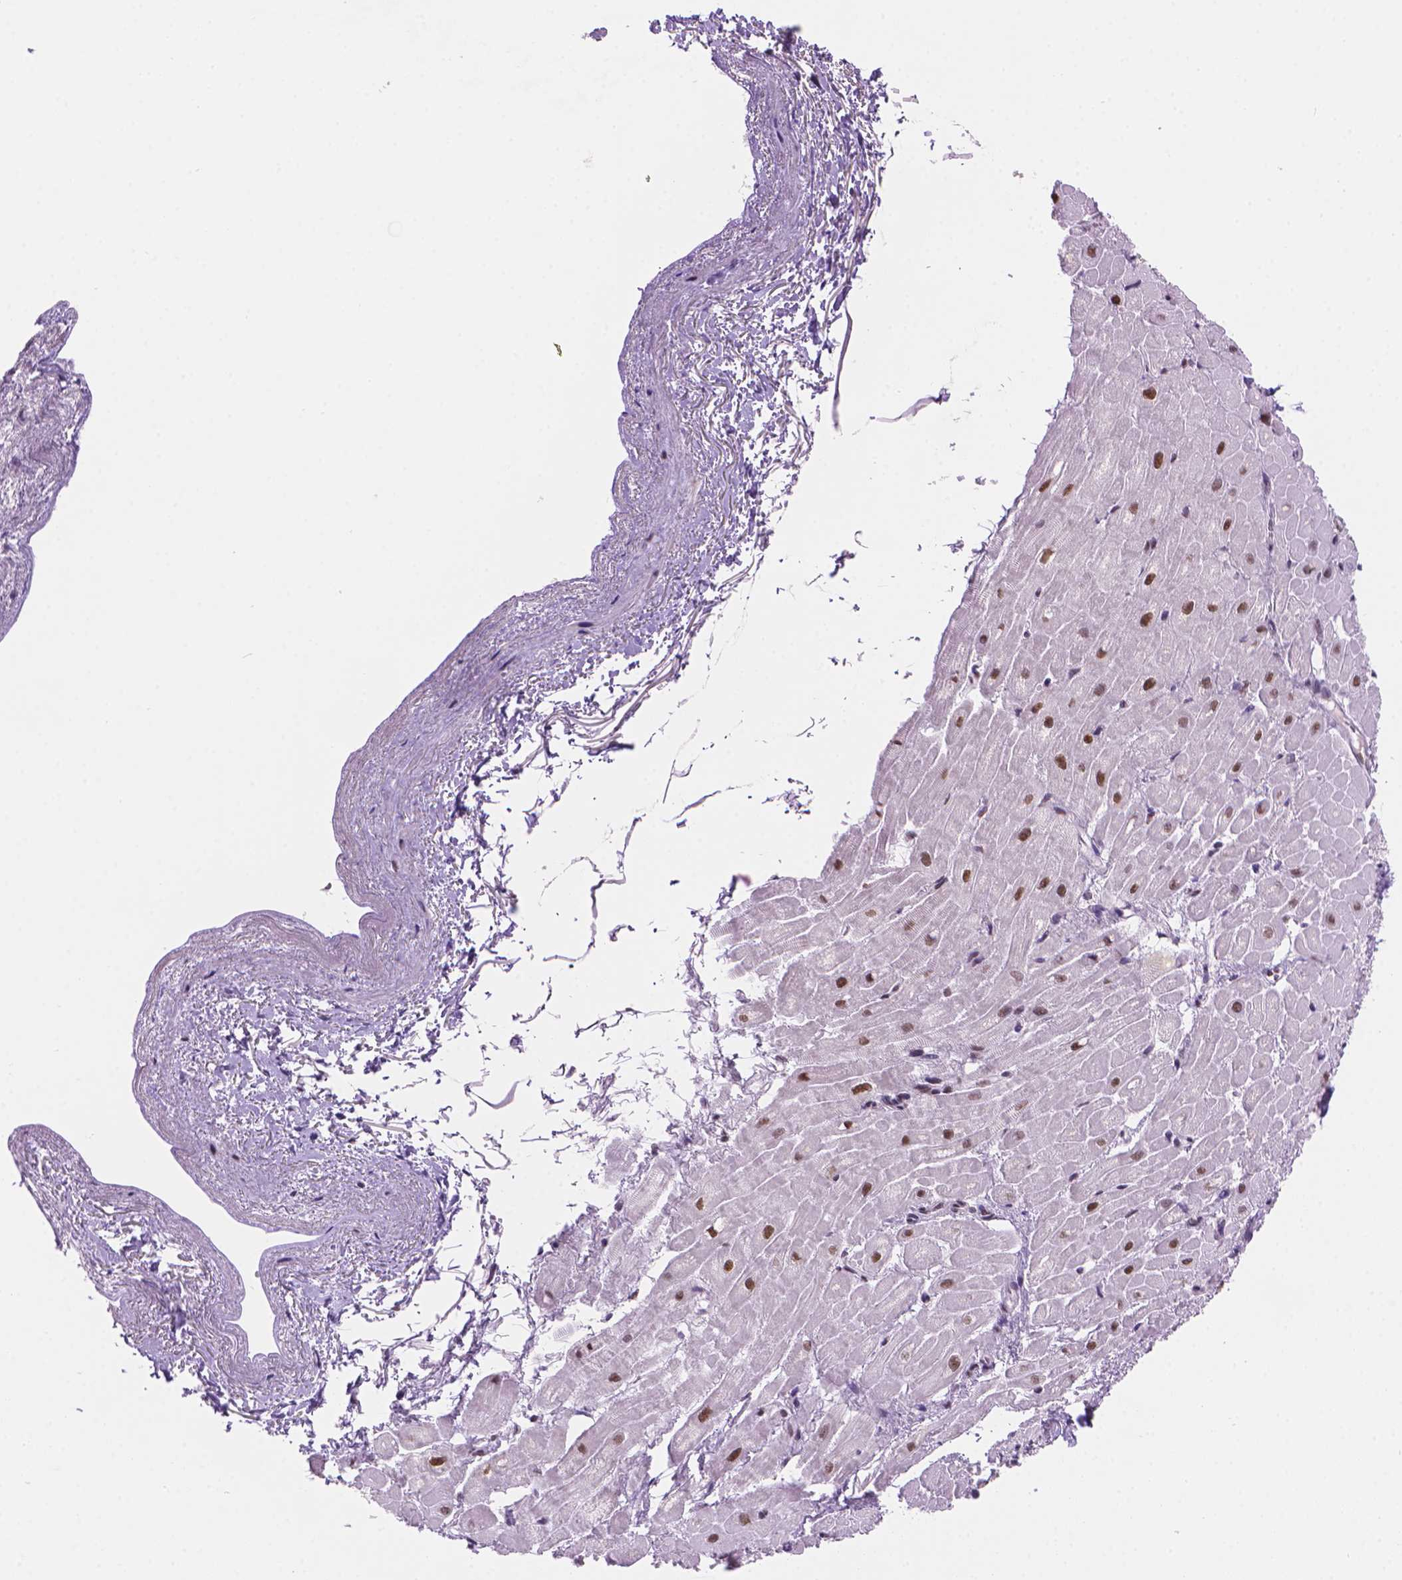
{"staining": {"intensity": "moderate", "quantity": "25%-75%", "location": "nuclear"}, "tissue": "heart muscle", "cell_type": "Cardiomyocytes", "image_type": "normal", "snomed": [{"axis": "morphology", "description": "Normal tissue, NOS"}, {"axis": "topography", "description": "Heart"}], "caption": "Protein positivity by IHC demonstrates moderate nuclear expression in about 25%-75% of cardiomyocytes in benign heart muscle. (DAB IHC, brown staining for protein, blue staining for nuclei).", "gene": "RPA4", "patient": {"sex": "male", "age": 62}}